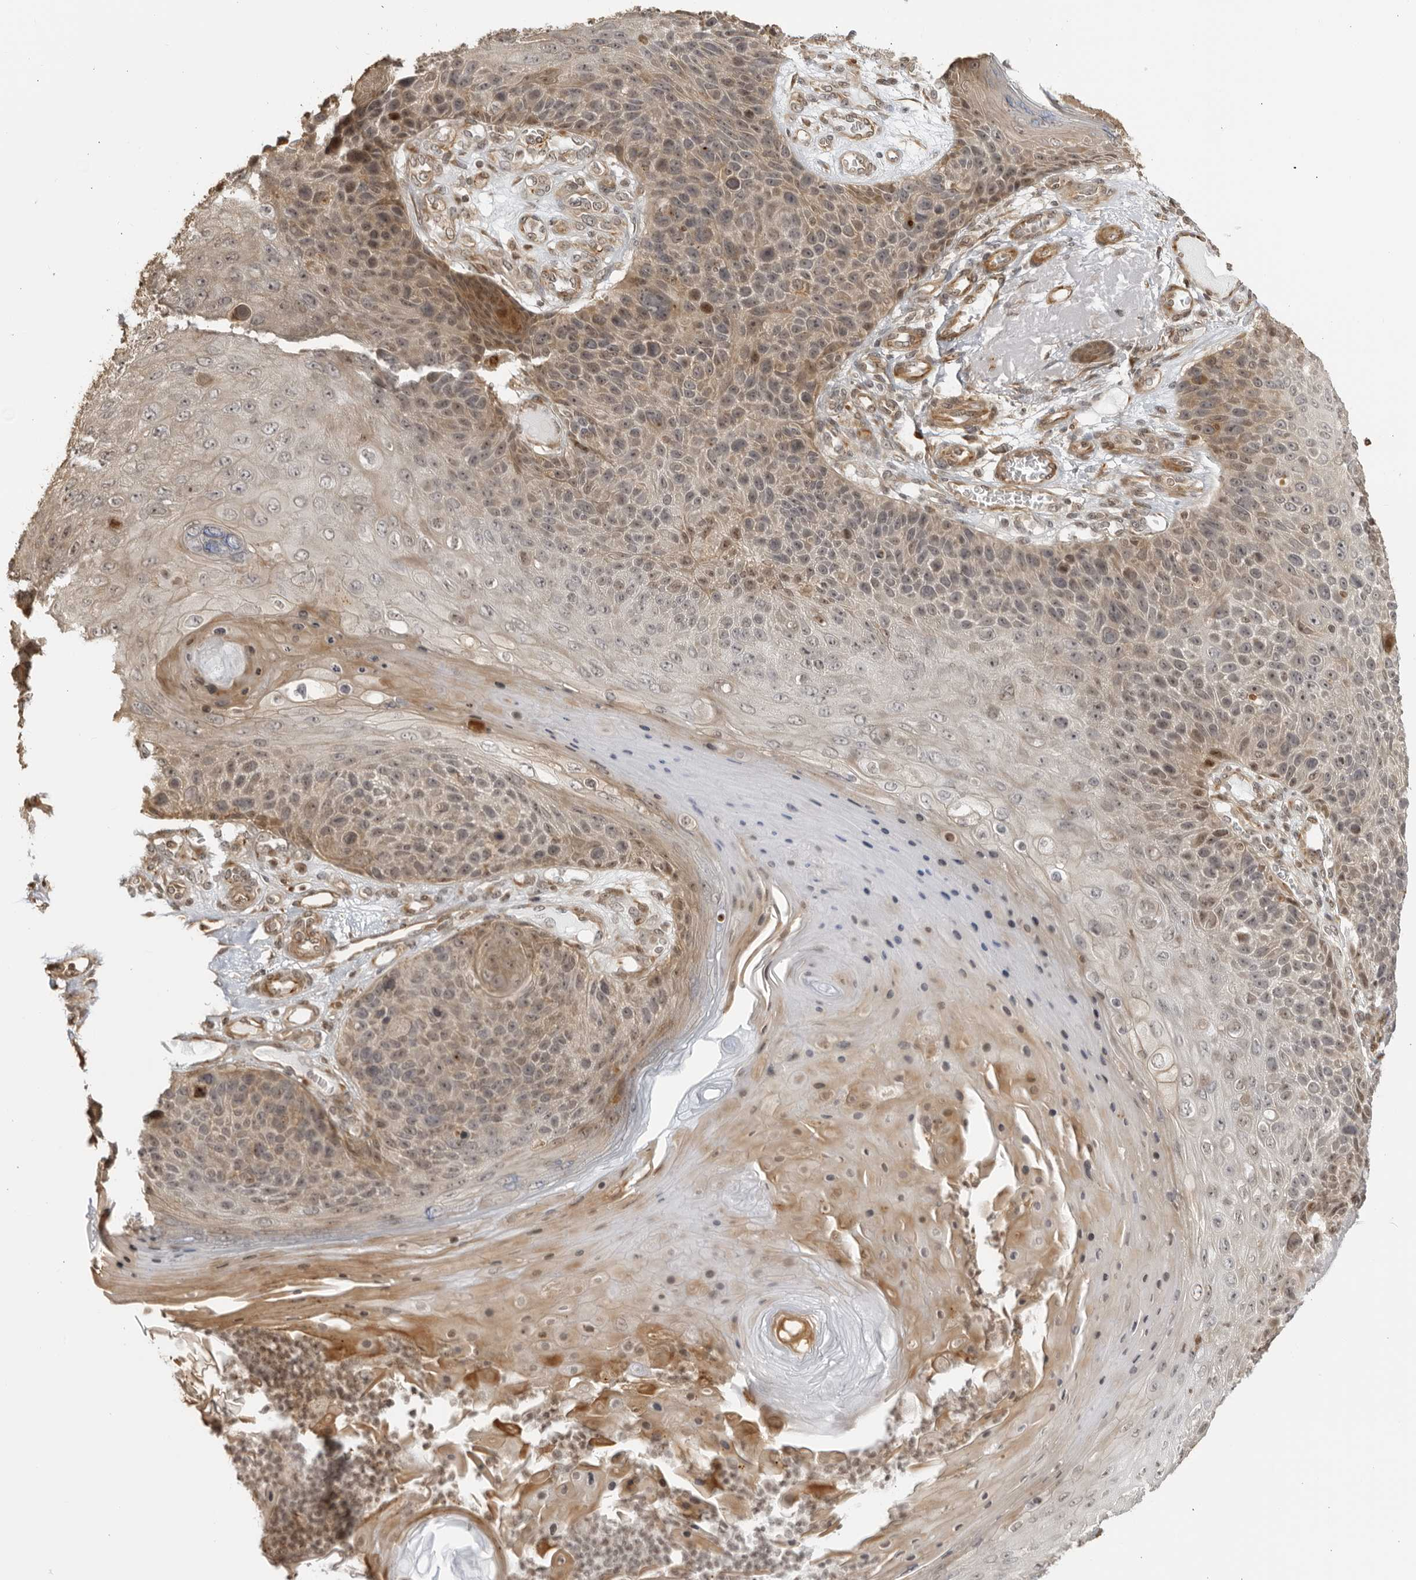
{"staining": {"intensity": "weak", "quantity": "25%-75%", "location": "cytoplasmic/membranous,nuclear"}, "tissue": "skin cancer", "cell_type": "Tumor cells", "image_type": "cancer", "snomed": [{"axis": "morphology", "description": "Squamous cell carcinoma, NOS"}, {"axis": "topography", "description": "Skin"}], "caption": "Skin squamous cell carcinoma stained with DAB (3,3'-diaminobenzidine) immunohistochemistry (IHC) demonstrates low levels of weak cytoplasmic/membranous and nuclear positivity in approximately 25%-75% of tumor cells.", "gene": "TCF21", "patient": {"sex": "female", "age": 88}}